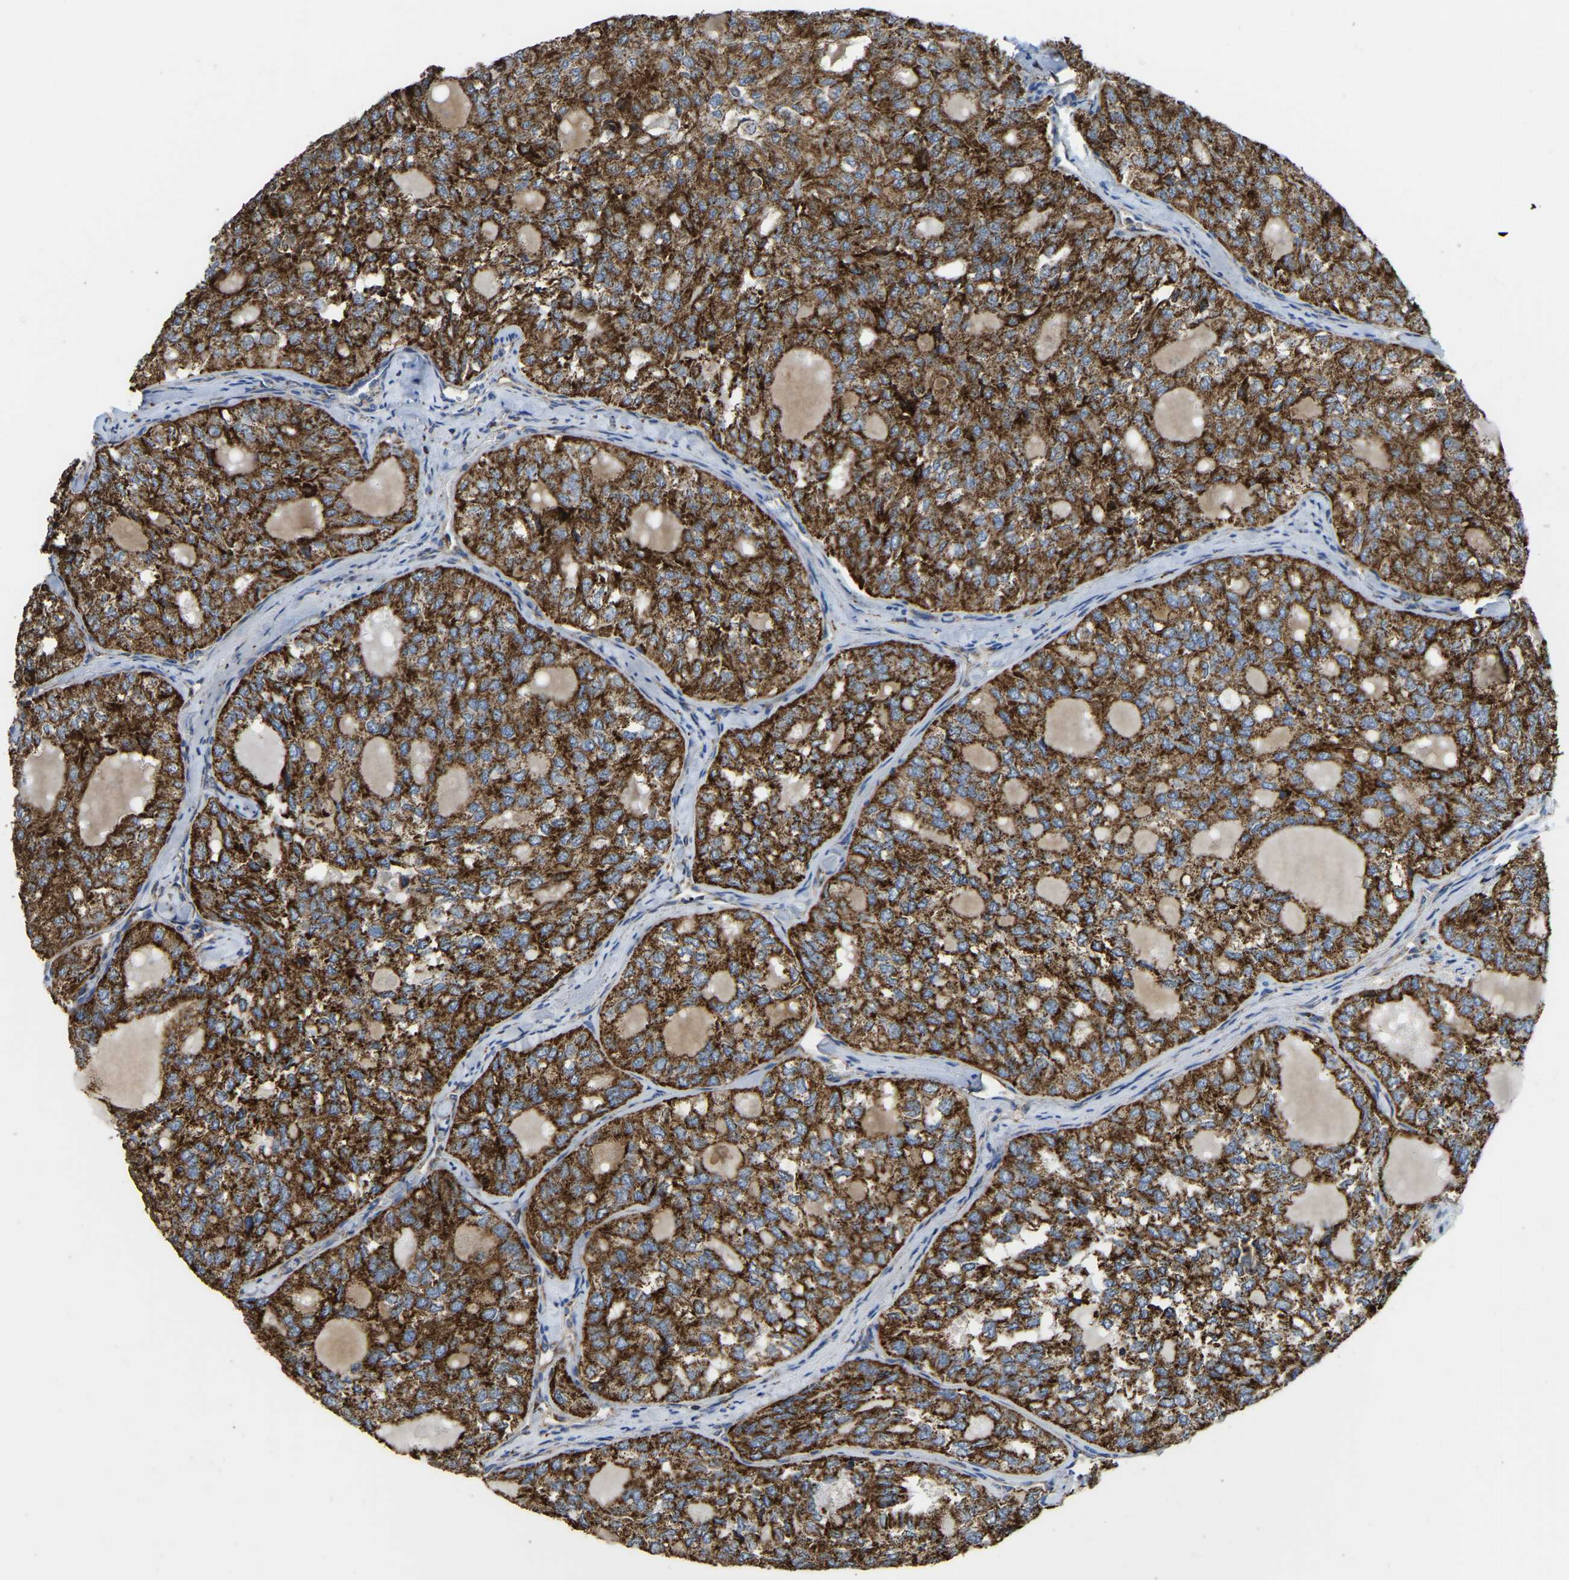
{"staining": {"intensity": "strong", "quantity": ">75%", "location": "cytoplasmic/membranous"}, "tissue": "thyroid cancer", "cell_type": "Tumor cells", "image_type": "cancer", "snomed": [{"axis": "morphology", "description": "Follicular adenoma carcinoma, NOS"}, {"axis": "topography", "description": "Thyroid gland"}], "caption": "Follicular adenoma carcinoma (thyroid) was stained to show a protein in brown. There is high levels of strong cytoplasmic/membranous expression in approximately >75% of tumor cells. The protein of interest is shown in brown color, while the nuclei are stained blue.", "gene": "ETFA", "patient": {"sex": "male", "age": 75}}